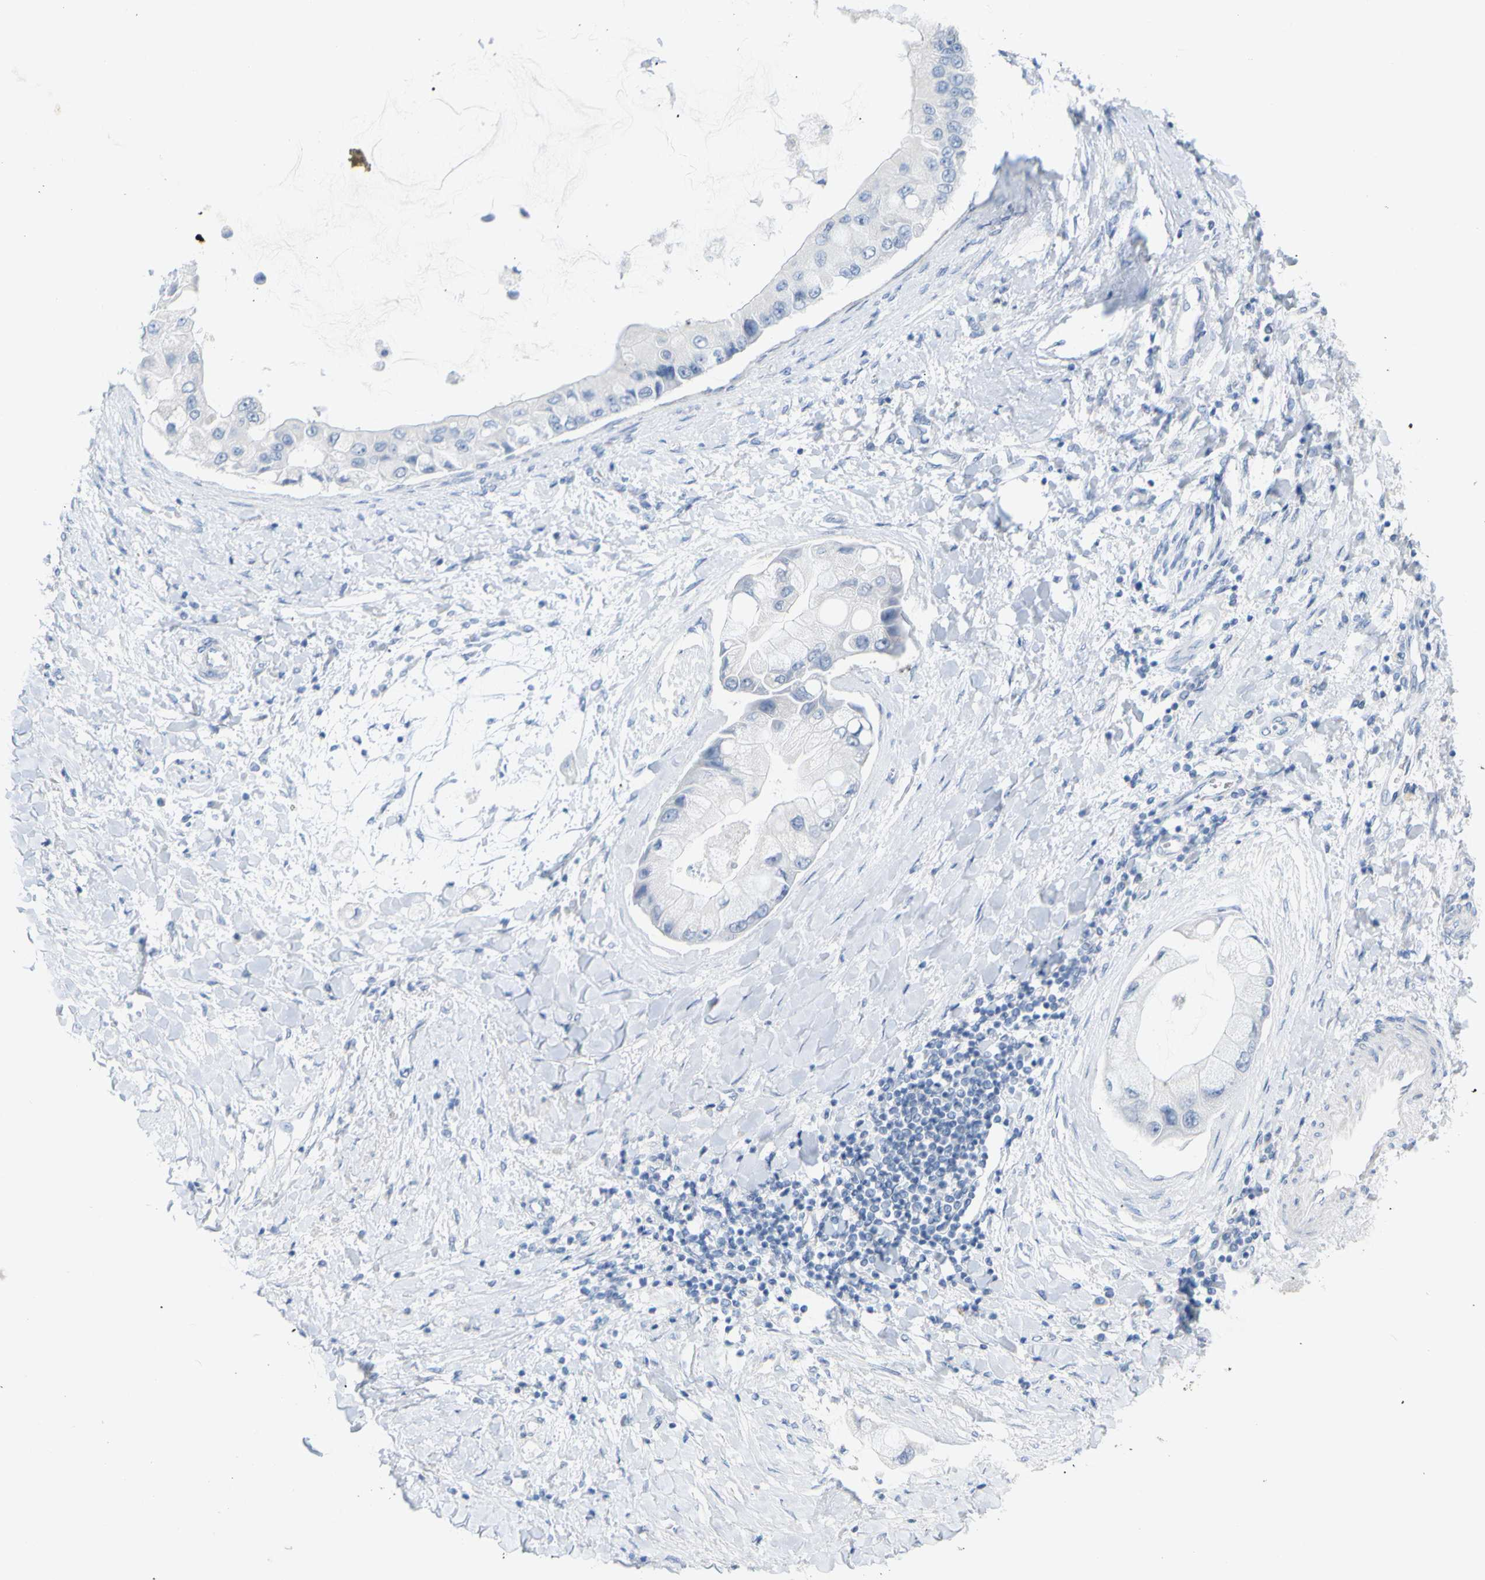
{"staining": {"intensity": "negative", "quantity": "none", "location": "none"}, "tissue": "liver cancer", "cell_type": "Tumor cells", "image_type": "cancer", "snomed": [{"axis": "morphology", "description": "Cholangiocarcinoma"}, {"axis": "topography", "description": "Liver"}], "caption": "High magnification brightfield microscopy of cholangiocarcinoma (liver) stained with DAB (3,3'-diaminobenzidine) (brown) and counterstained with hematoxylin (blue): tumor cells show no significant staining.", "gene": "OPN1SW", "patient": {"sex": "male", "age": 50}}